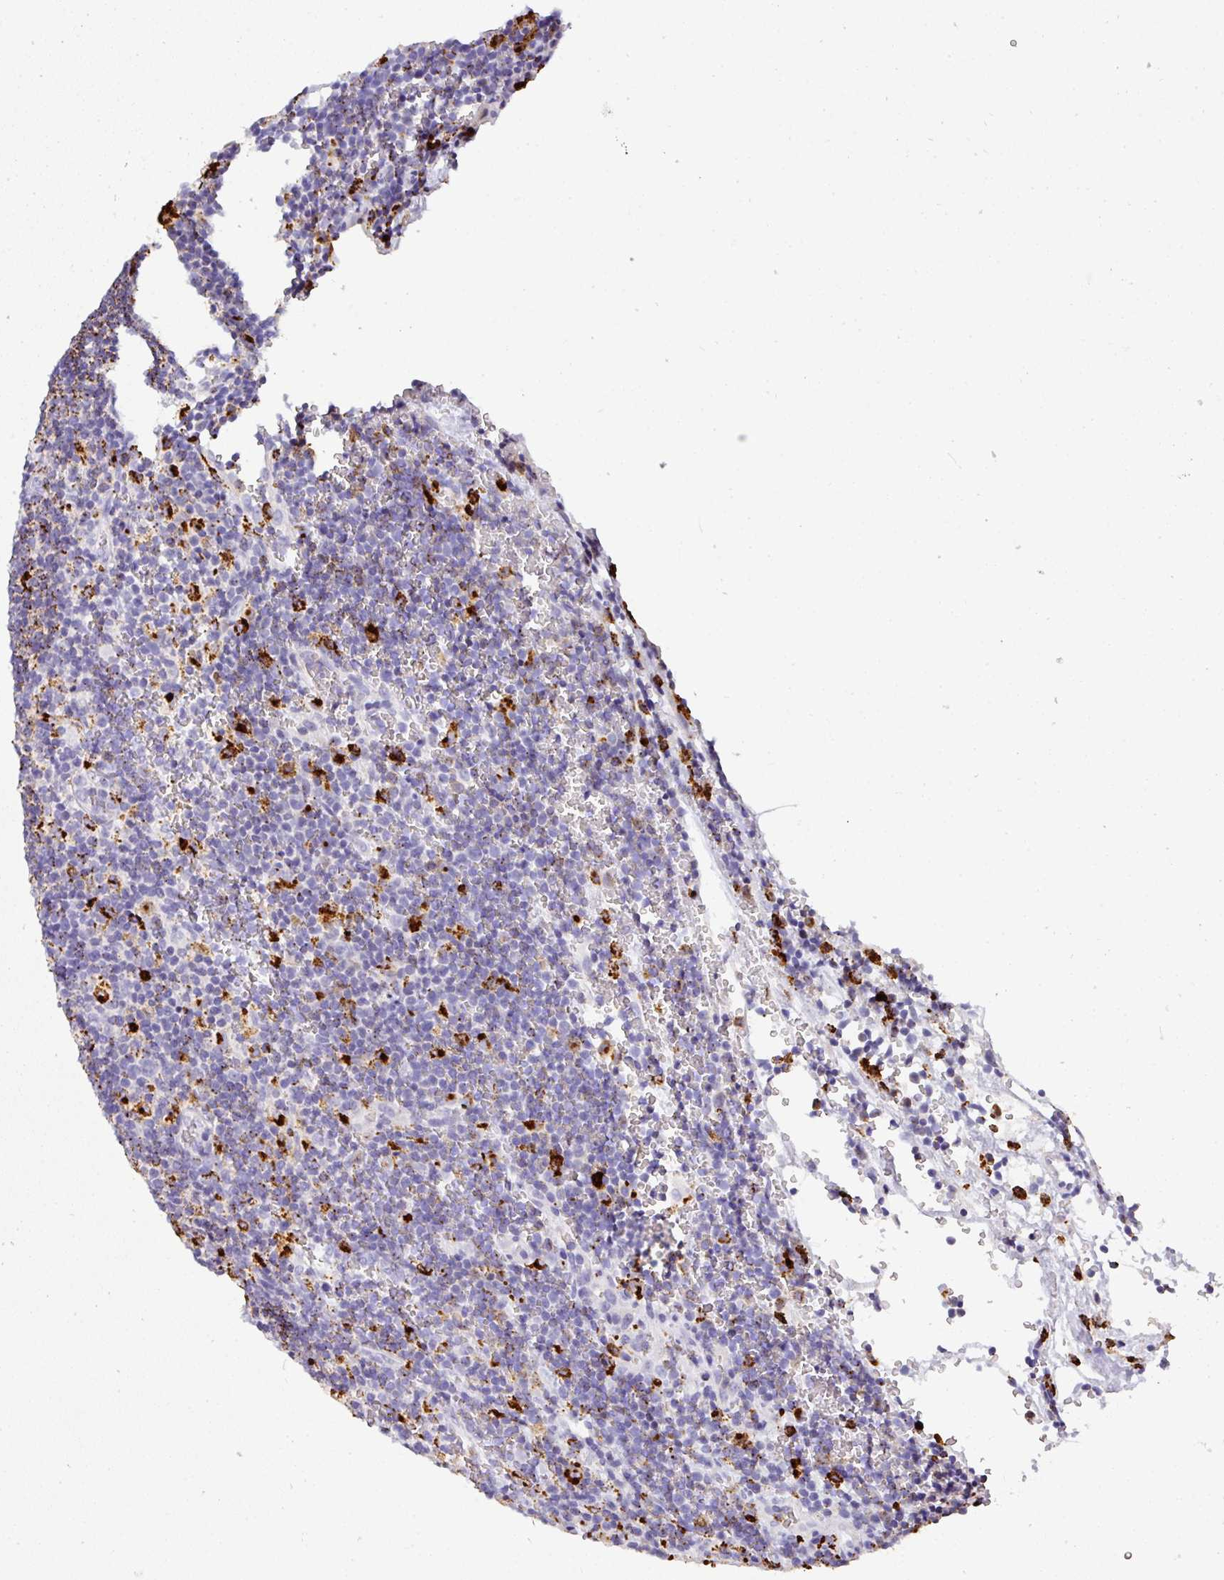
{"staining": {"intensity": "negative", "quantity": "none", "location": "none"}, "tissue": "lymphoma", "cell_type": "Tumor cells", "image_type": "cancer", "snomed": [{"axis": "morphology", "description": "Hodgkin's disease, NOS"}, {"axis": "topography", "description": "Lymph node"}], "caption": "Immunohistochemistry (IHC) micrograph of human Hodgkin's disease stained for a protein (brown), which shows no positivity in tumor cells.", "gene": "MMACHC", "patient": {"sex": "female", "age": 57}}